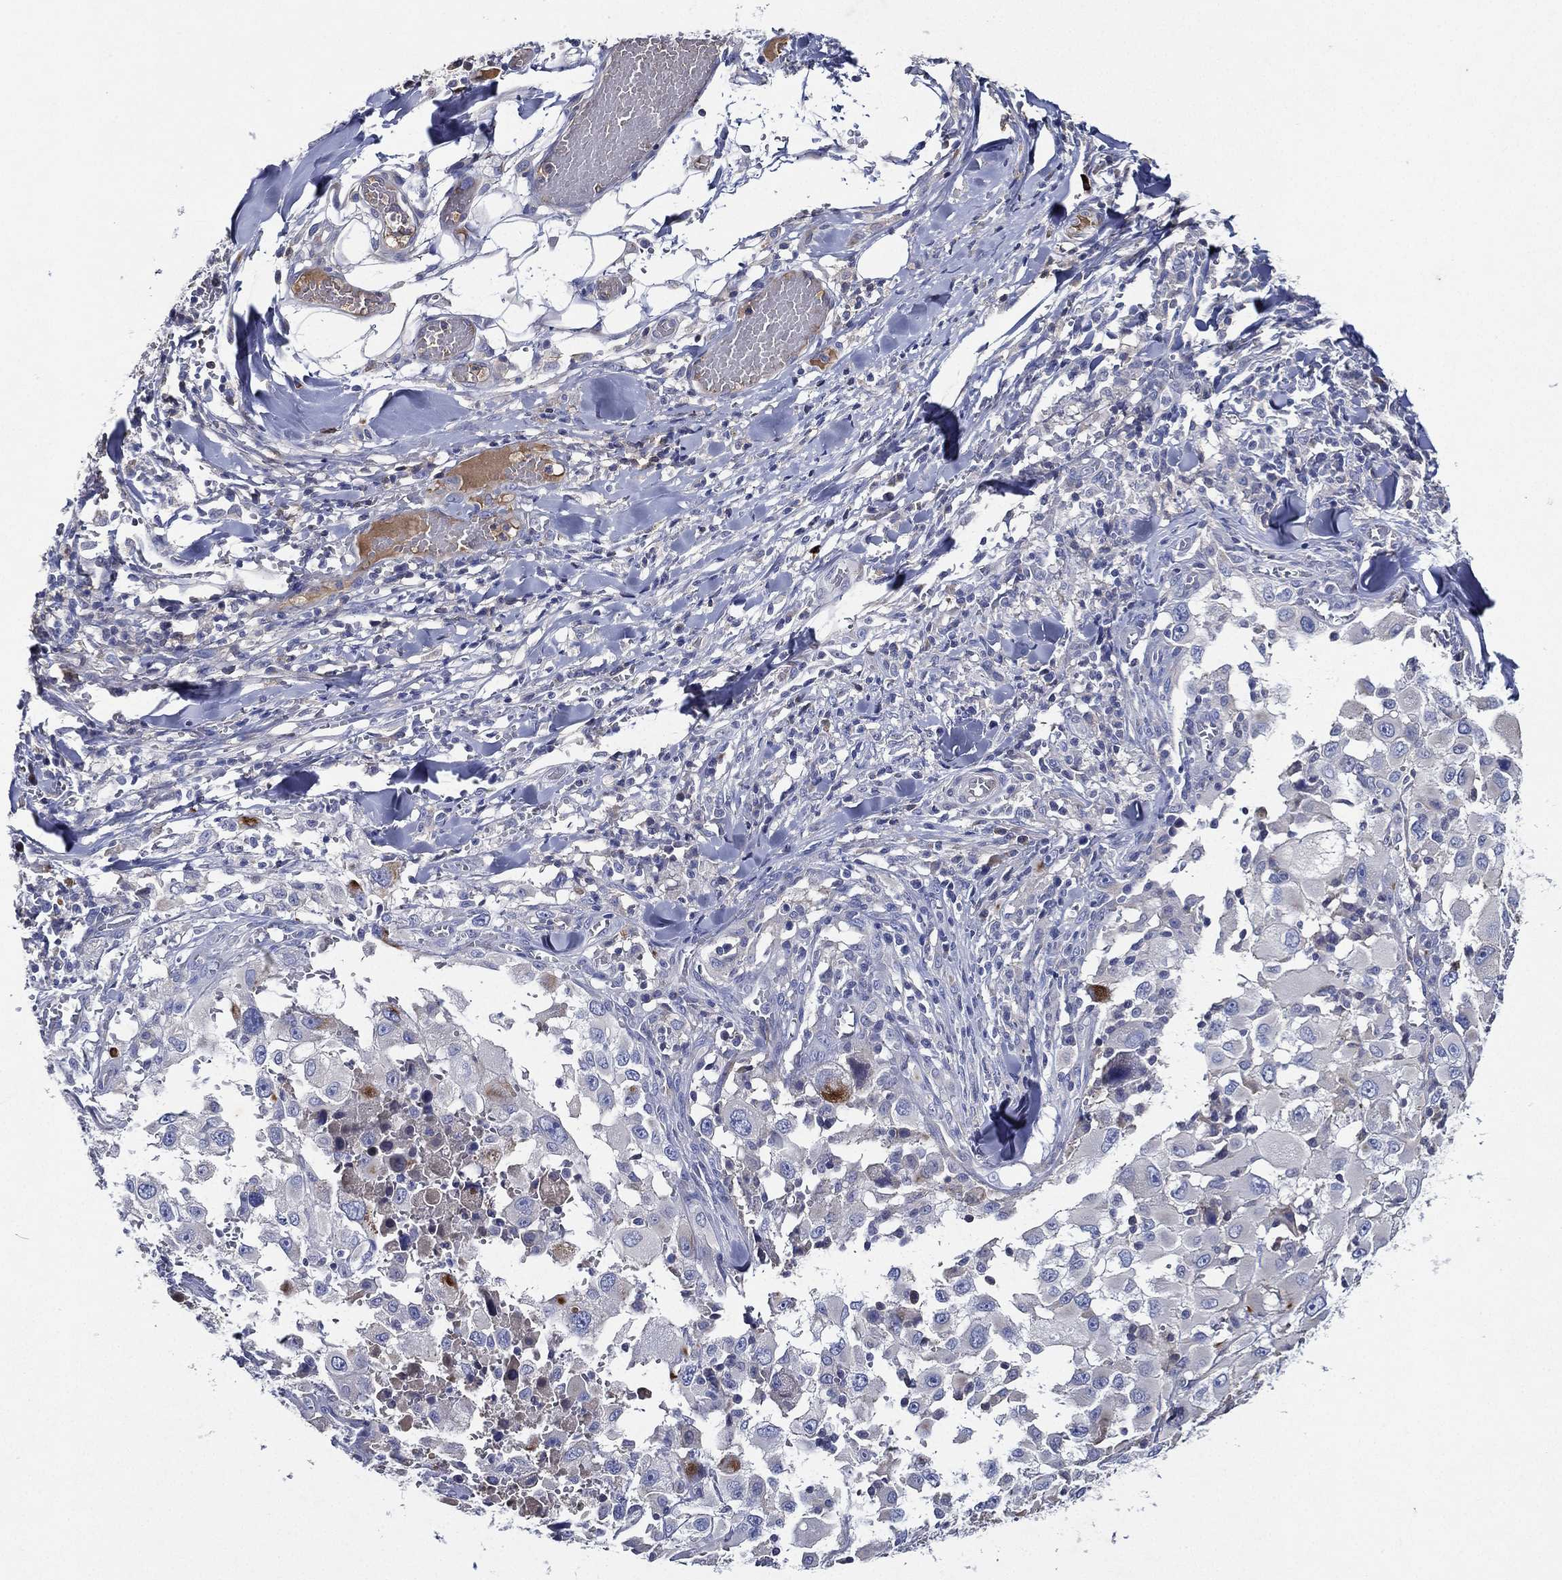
{"staining": {"intensity": "negative", "quantity": "none", "location": "none"}, "tissue": "melanoma", "cell_type": "Tumor cells", "image_type": "cancer", "snomed": [{"axis": "morphology", "description": "Malignant melanoma, Metastatic site"}, {"axis": "topography", "description": "Lymph node"}], "caption": "IHC of malignant melanoma (metastatic site) demonstrates no positivity in tumor cells.", "gene": "TMPRSS11D", "patient": {"sex": "male", "age": 50}}